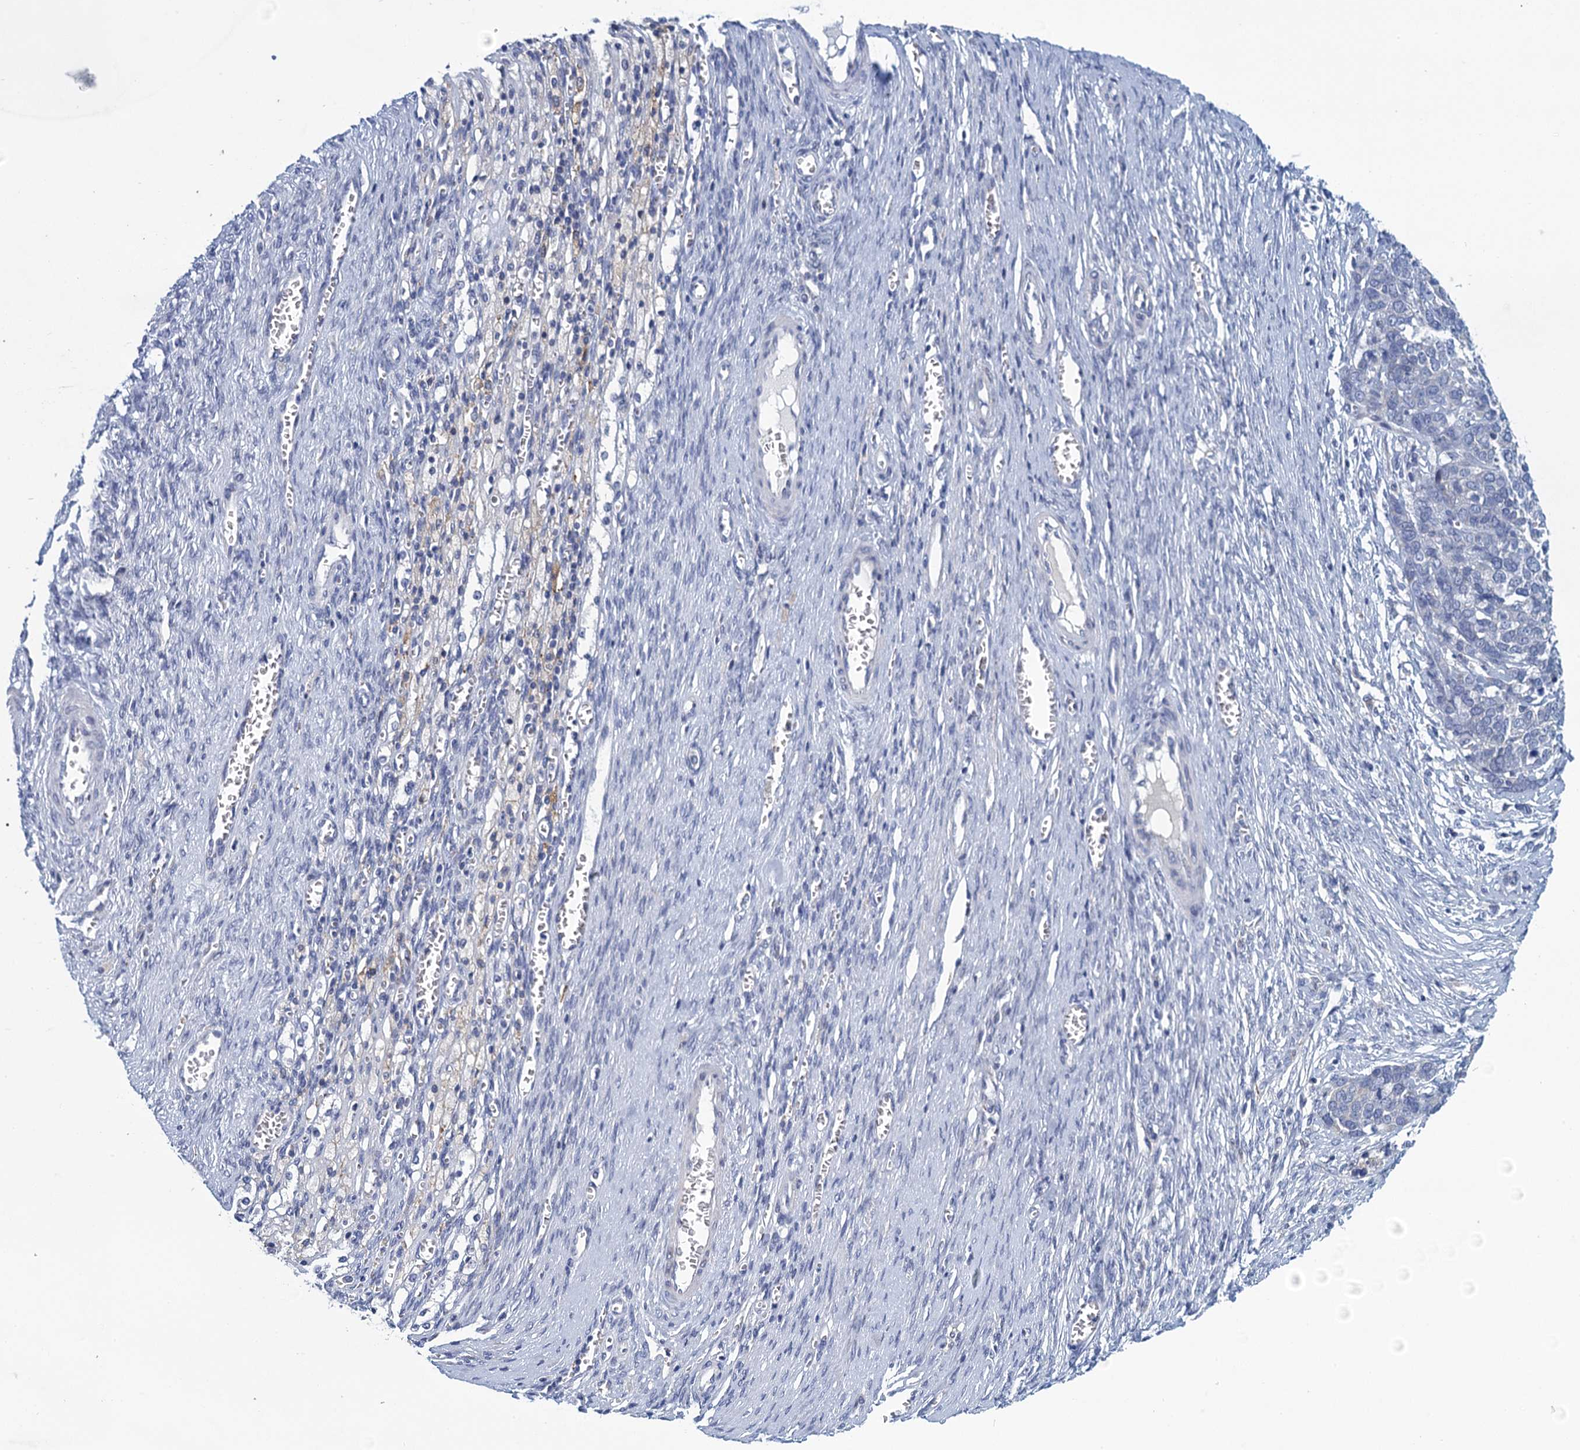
{"staining": {"intensity": "negative", "quantity": "none", "location": "none"}, "tissue": "ovarian cancer", "cell_type": "Tumor cells", "image_type": "cancer", "snomed": [{"axis": "morphology", "description": "Cystadenocarcinoma, serous, NOS"}, {"axis": "topography", "description": "Ovary"}], "caption": "This is a histopathology image of immunohistochemistry staining of ovarian serous cystadenocarcinoma, which shows no expression in tumor cells. The staining was performed using DAB to visualize the protein expression in brown, while the nuclei were stained in blue with hematoxylin (Magnification: 20x).", "gene": "SCEL", "patient": {"sex": "female", "age": 44}}